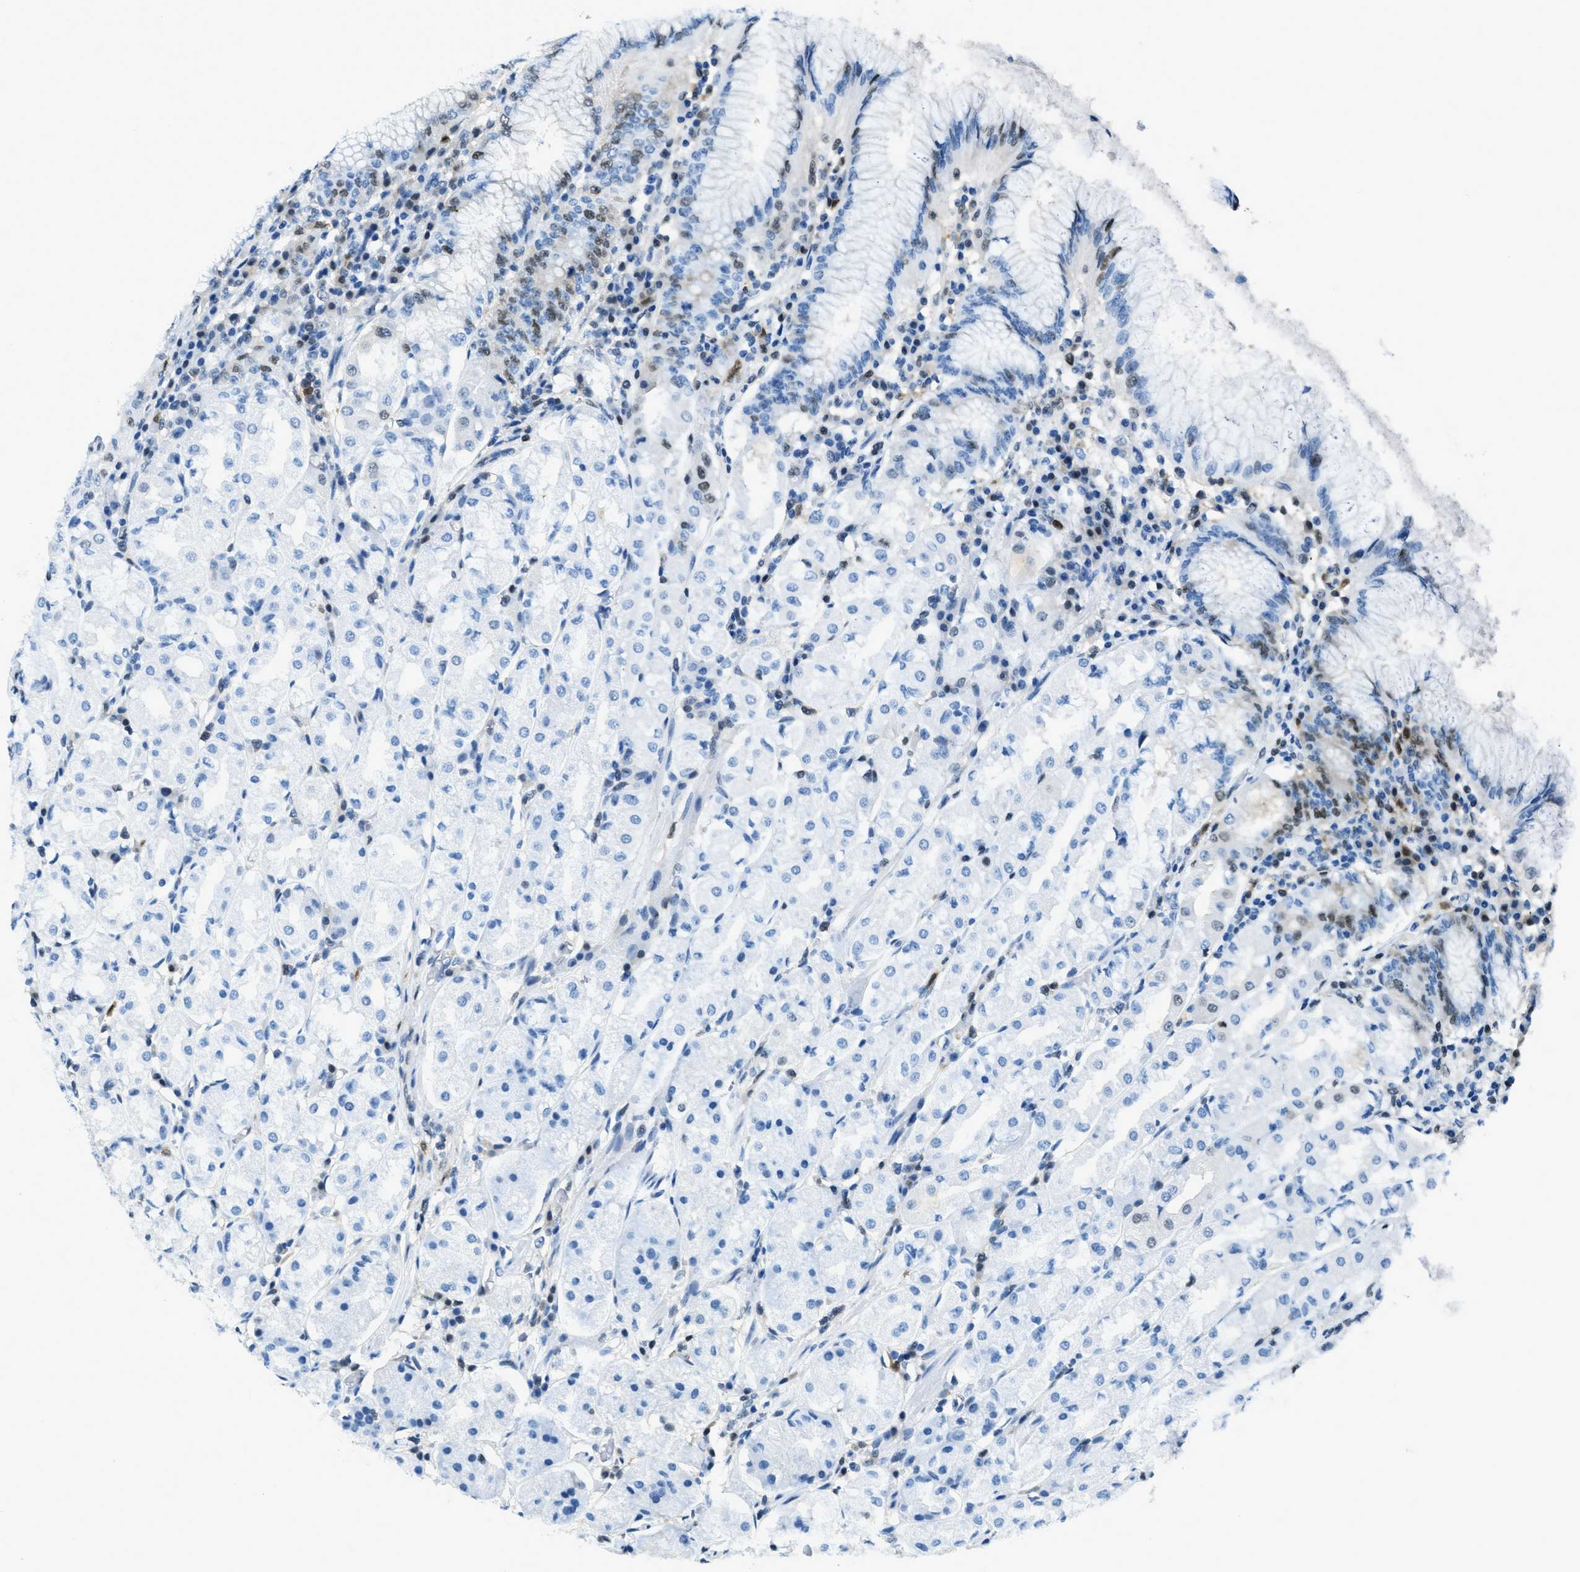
{"staining": {"intensity": "strong", "quantity": "<25%", "location": "nuclear"}, "tissue": "stomach", "cell_type": "Glandular cells", "image_type": "normal", "snomed": [{"axis": "morphology", "description": "Normal tissue, NOS"}, {"axis": "topography", "description": "Stomach"}, {"axis": "topography", "description": "Stomach, lower"}], "caption": "Strong nuclear staining is present in about <25% of glandular cells in benign stomach. (DAB (3,3'-diaminobenzidine) = brown stain, brightfield microscopy at high magnification).", "gene": "OGFR", "patient": {"sex": "female", "age": 56}}